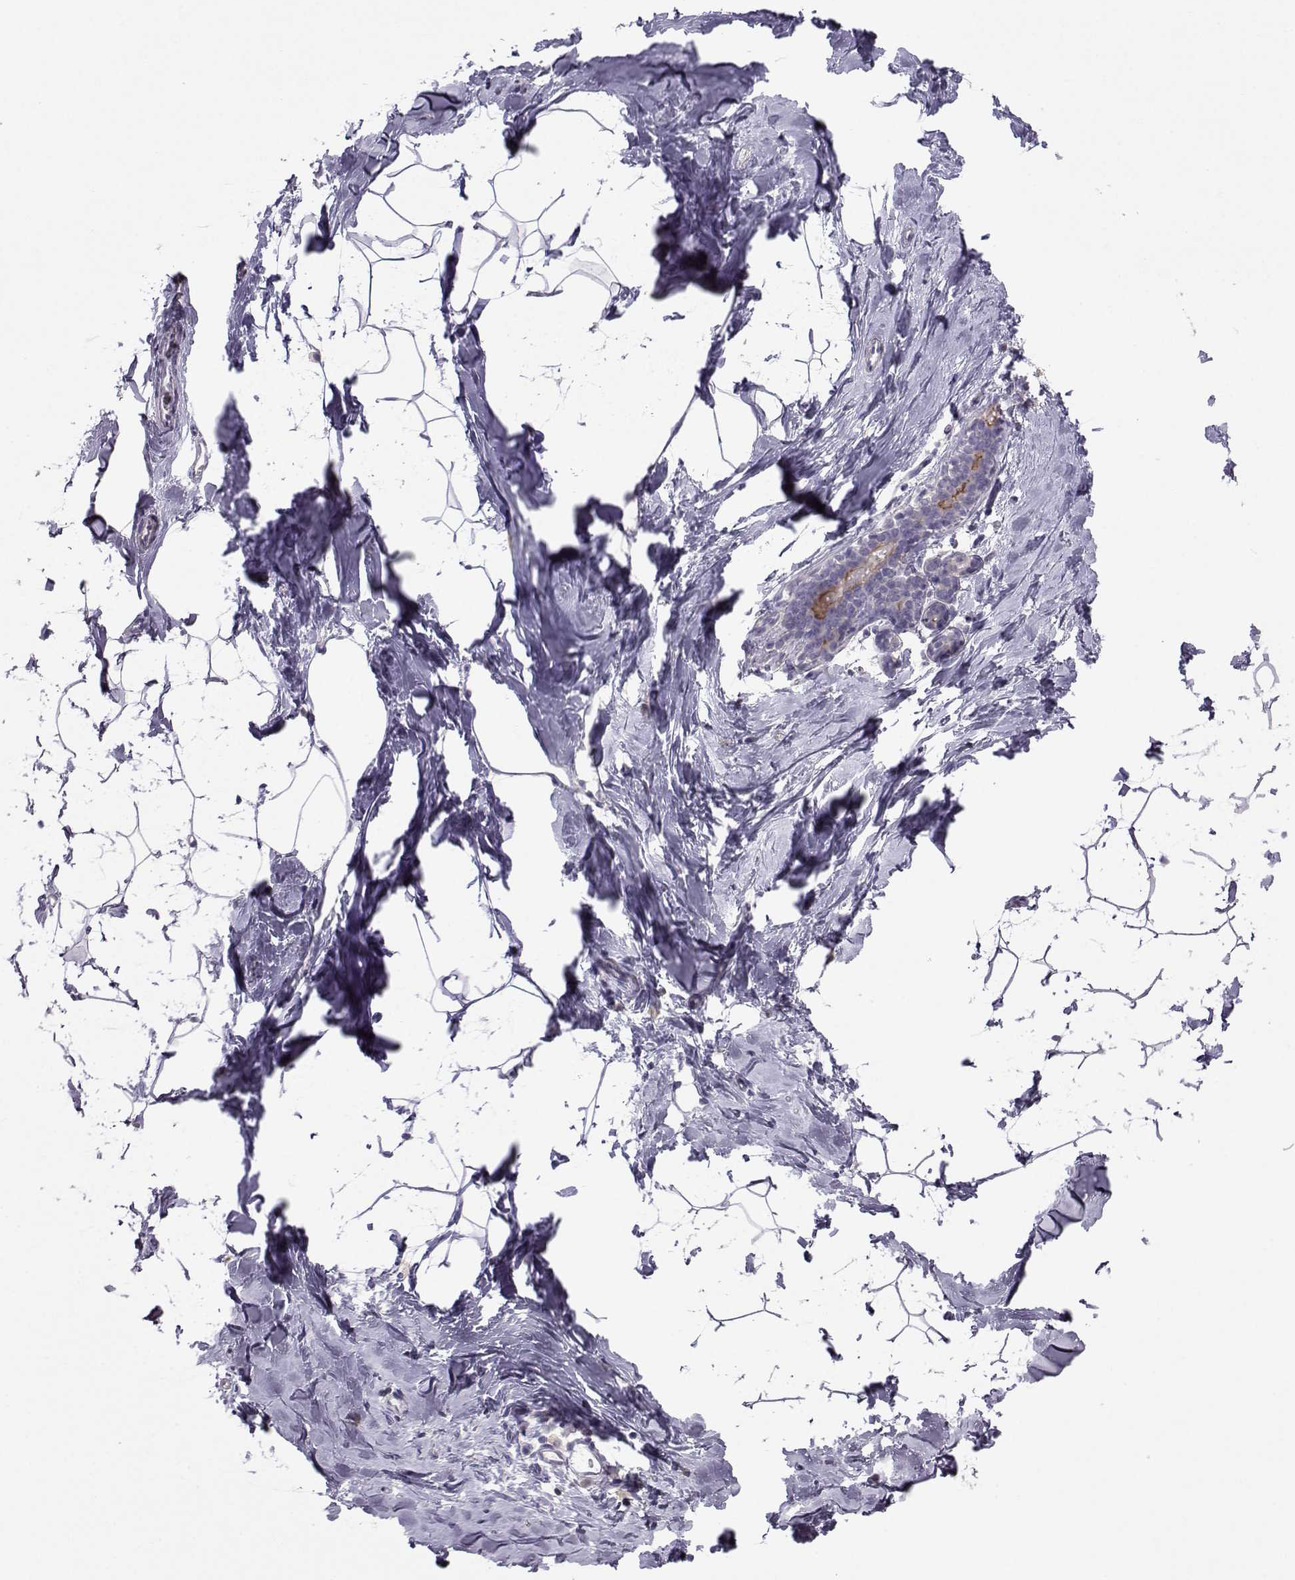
{"staining": {"intensity": "negative", "quantity": "none", "location": "none"}, "tissue": "breast", "cell_type": "Adipocytes", "image_type": "normal", "snomed": [{"axis": "morphology", "description": "Normal tissue, NOS"}, {"axis": "topography", "description": "Breast"}], "caption": "IHC photomicrograph of normal human breast stained for a protein (brown), which shows no expression in adipocytes. (DAB (3,3'-diaminobenzidine) IHC, high magnification).", "gene": "FCAMR", "patient": {"sex": "female", "age": 32}}